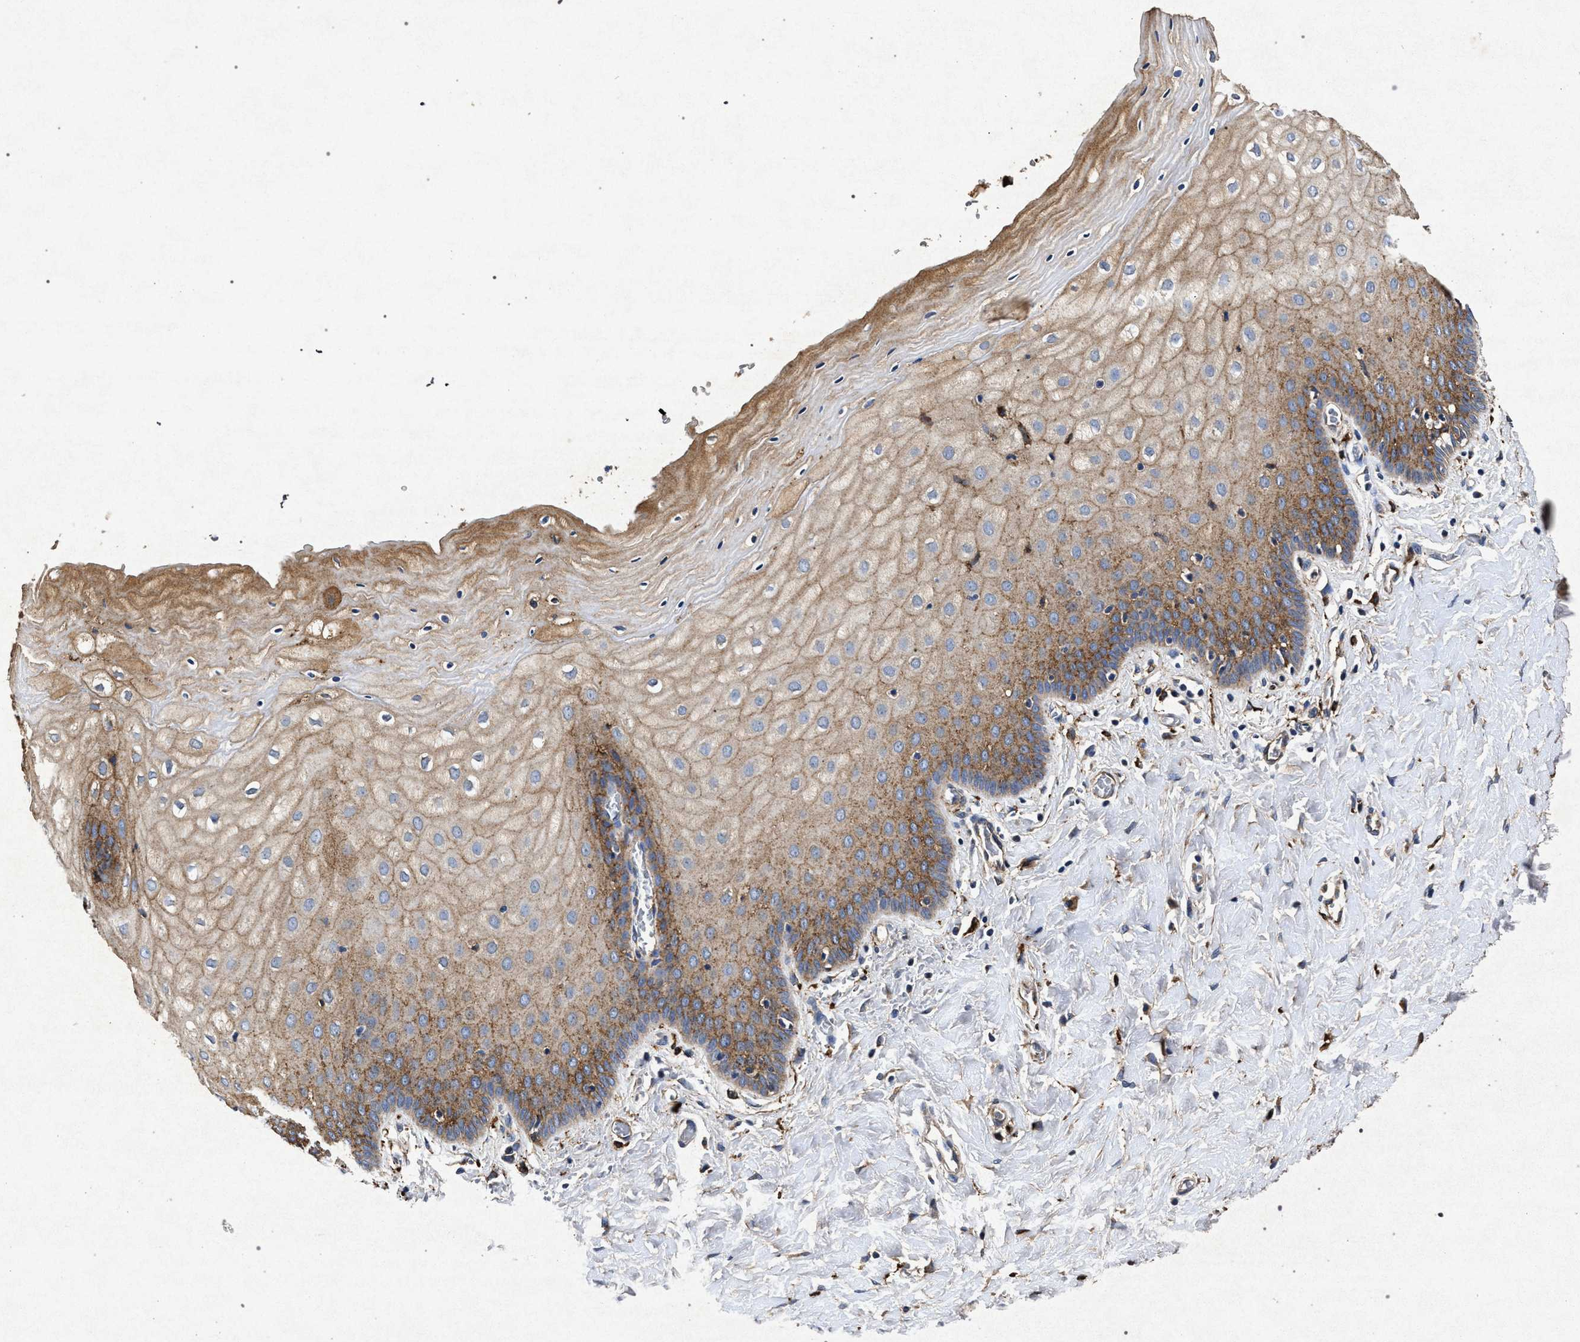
{"staining": {"intensity": "moderate", "quantity": ">75%", "location": "cytoplasmic/membranous"}, "tissue": "cervix", "cell_type": "Glandular cells", "image_type": "normal", "snomed": [{"axis": "morphology", "description": "Normal tissue, NOS"}, {"axis": "topography", "description": "Cervix"}], "caption": "High-magnification brightfield microscopy of normal cervix stained with DAB (3,3'-diaminobenzidine) (brown) and counterstained with hematoxylin (blue). glandular cells exhibit moderate cytoplasmic/membranous expression is identified in about>75% of cells. (DAB IHC, brown staining for protein, blue staining for nuclei).", "gene": "MARCKS", "patient": {"sex": "female", "age": 55}}